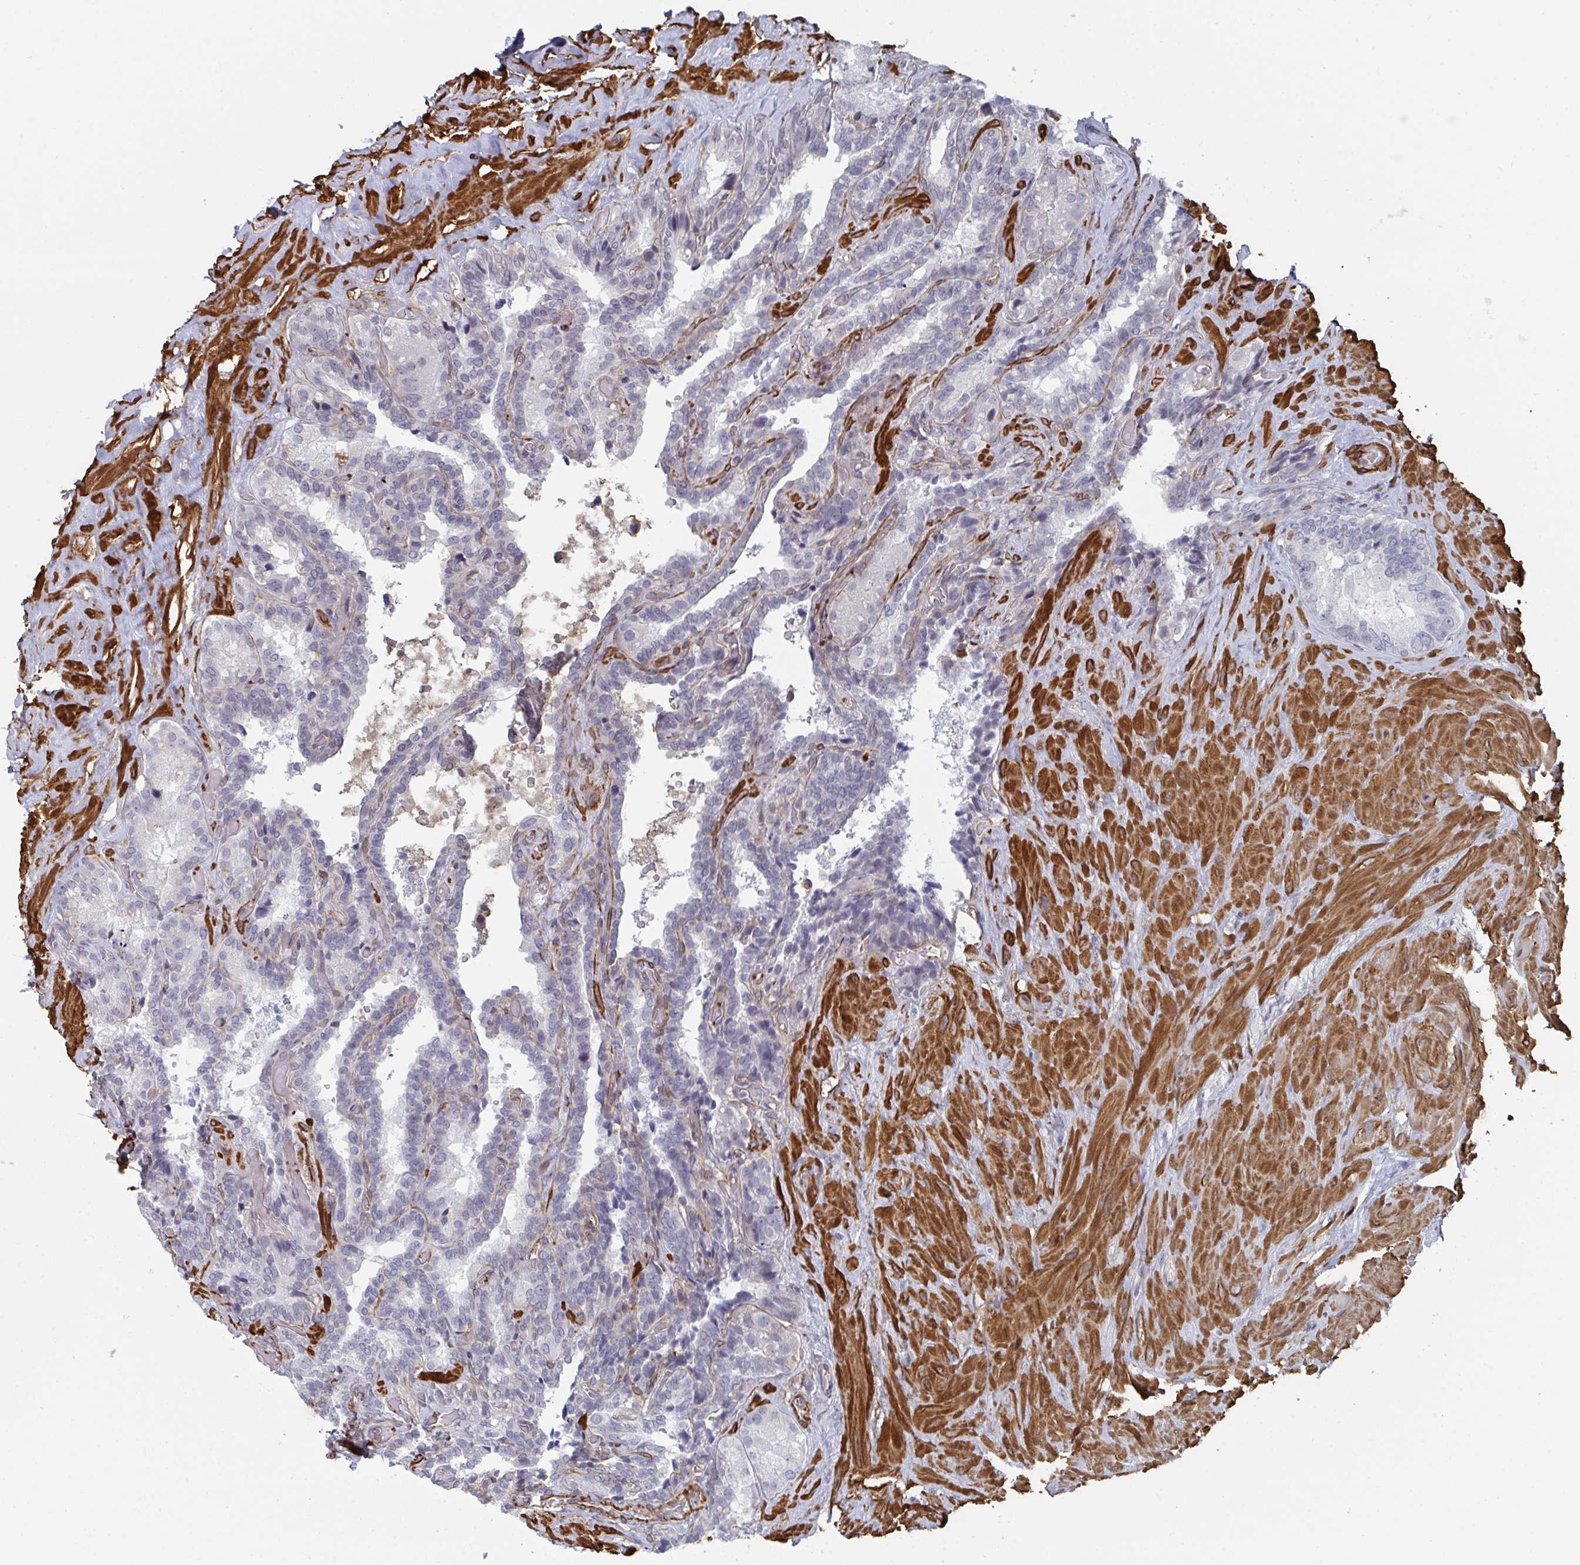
{"staining": {"intensity": "negative", "quantity": "none", "location": "none"}, "tissue": "seminal vesicle", "cell_type": "Glandular cells", "image_type": "normal", "snomed": [{"axis": "morphology", "description": "Normal tissue, NOS"}, {"axis": "topography", "description": "Seminal veicle"}], "caption": "Immunohistochemical staining of benign human seminal vesicle shows no significant positivity in glandular cells.", "gene": "NEURL4", "patient": {"sex": "male", "age": 60}}